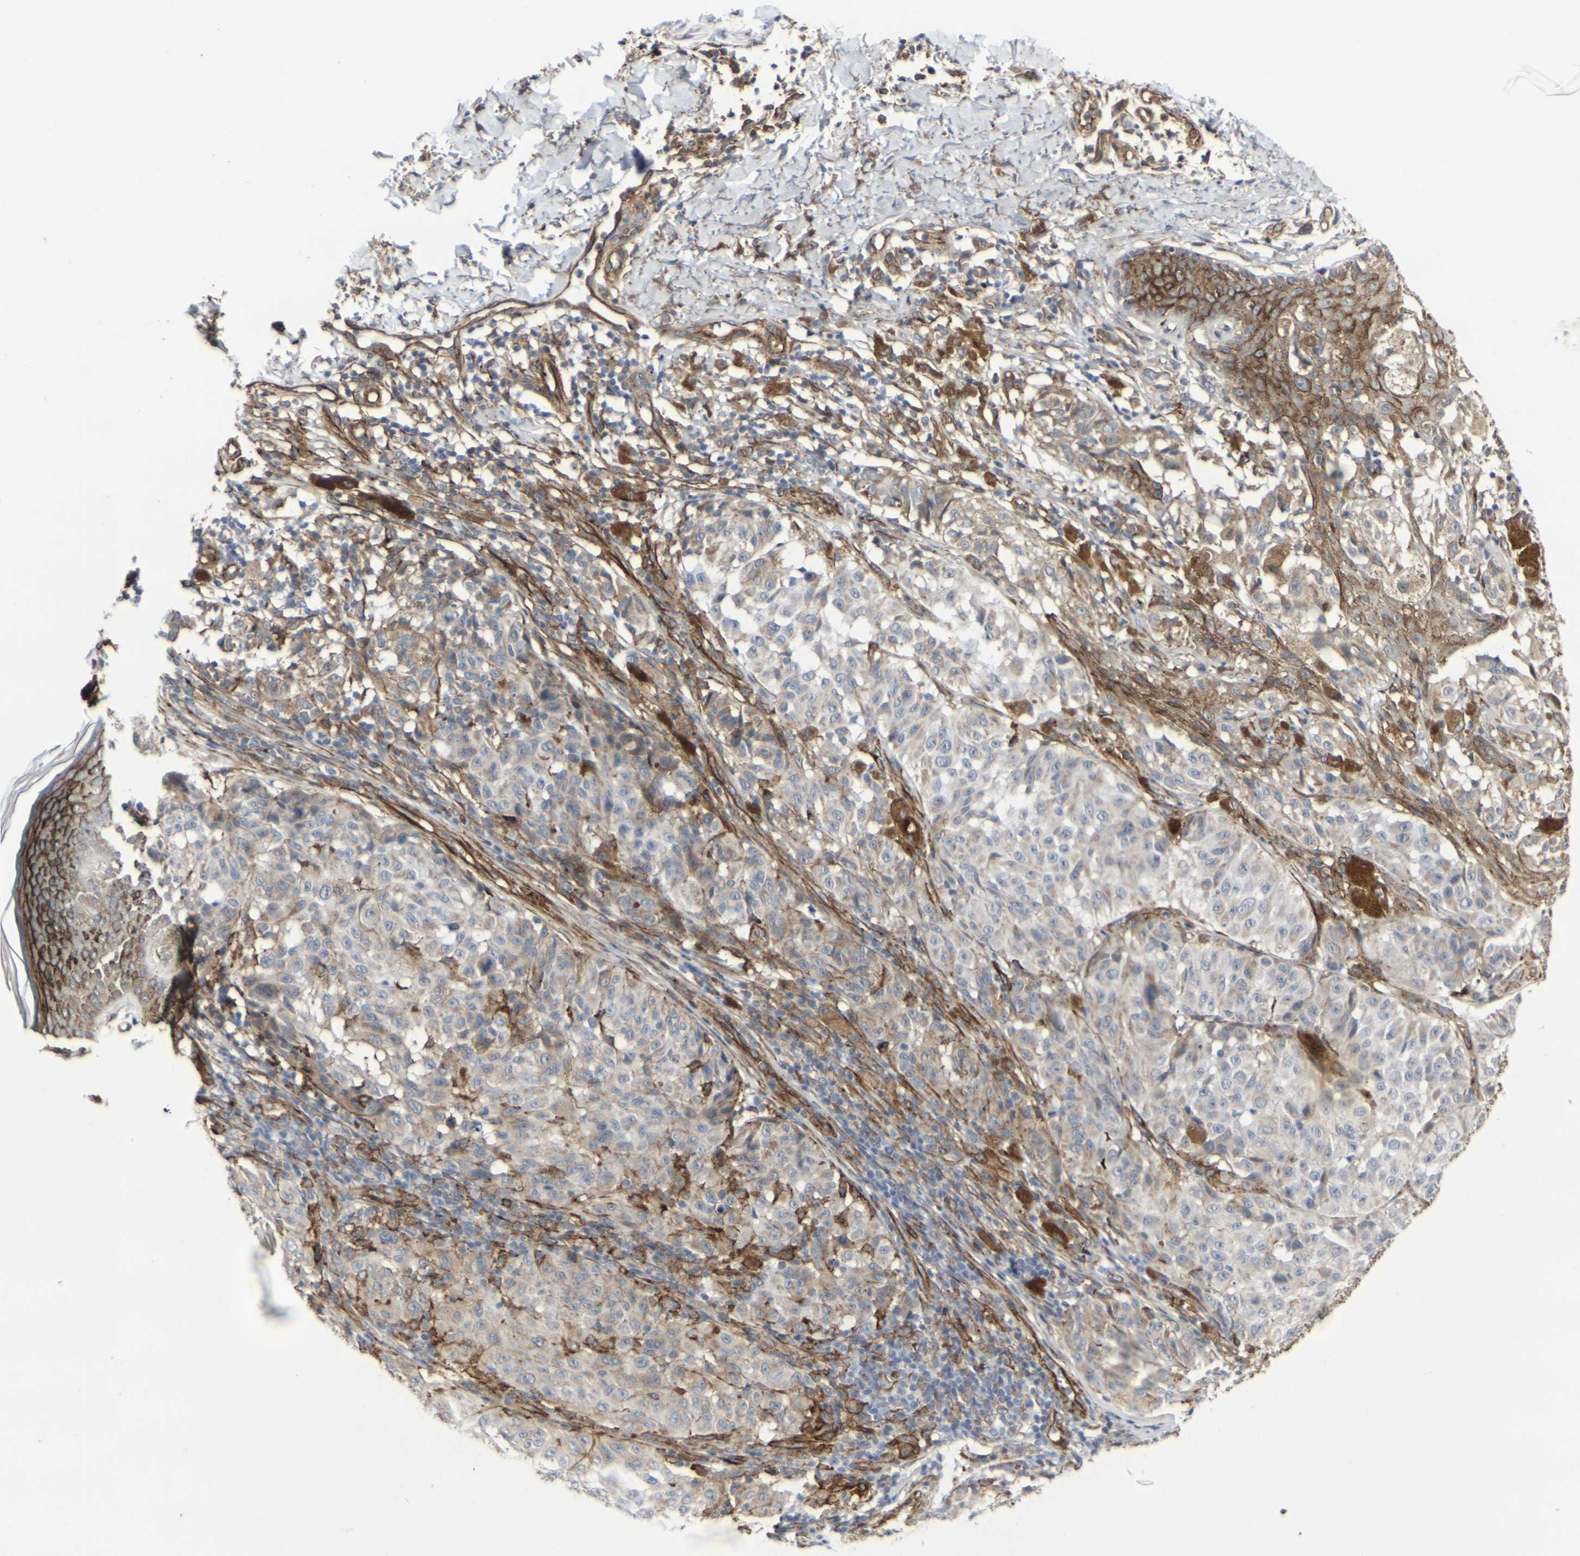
{"staining": {"intensity": "weak", "quantity": "25%-75%", "location": "cytoplasmic/membranous"}, "tissue": "melanoma", "cell_type": "Tumor cells", "image_type": "cancer", "snomed": [{"axis": "morphology", "description": "Malignant melanoma, NOS"}, {"axis": "topography", "description": "Skin"}], "caption": "Malignant melanoma stained with a brown dye displays weak cytoplasmic/membranous positive expression in about 25%-75% of tumor cells.", "gene": "MYOF", "patient": {"sex": "female", "age": 46}}